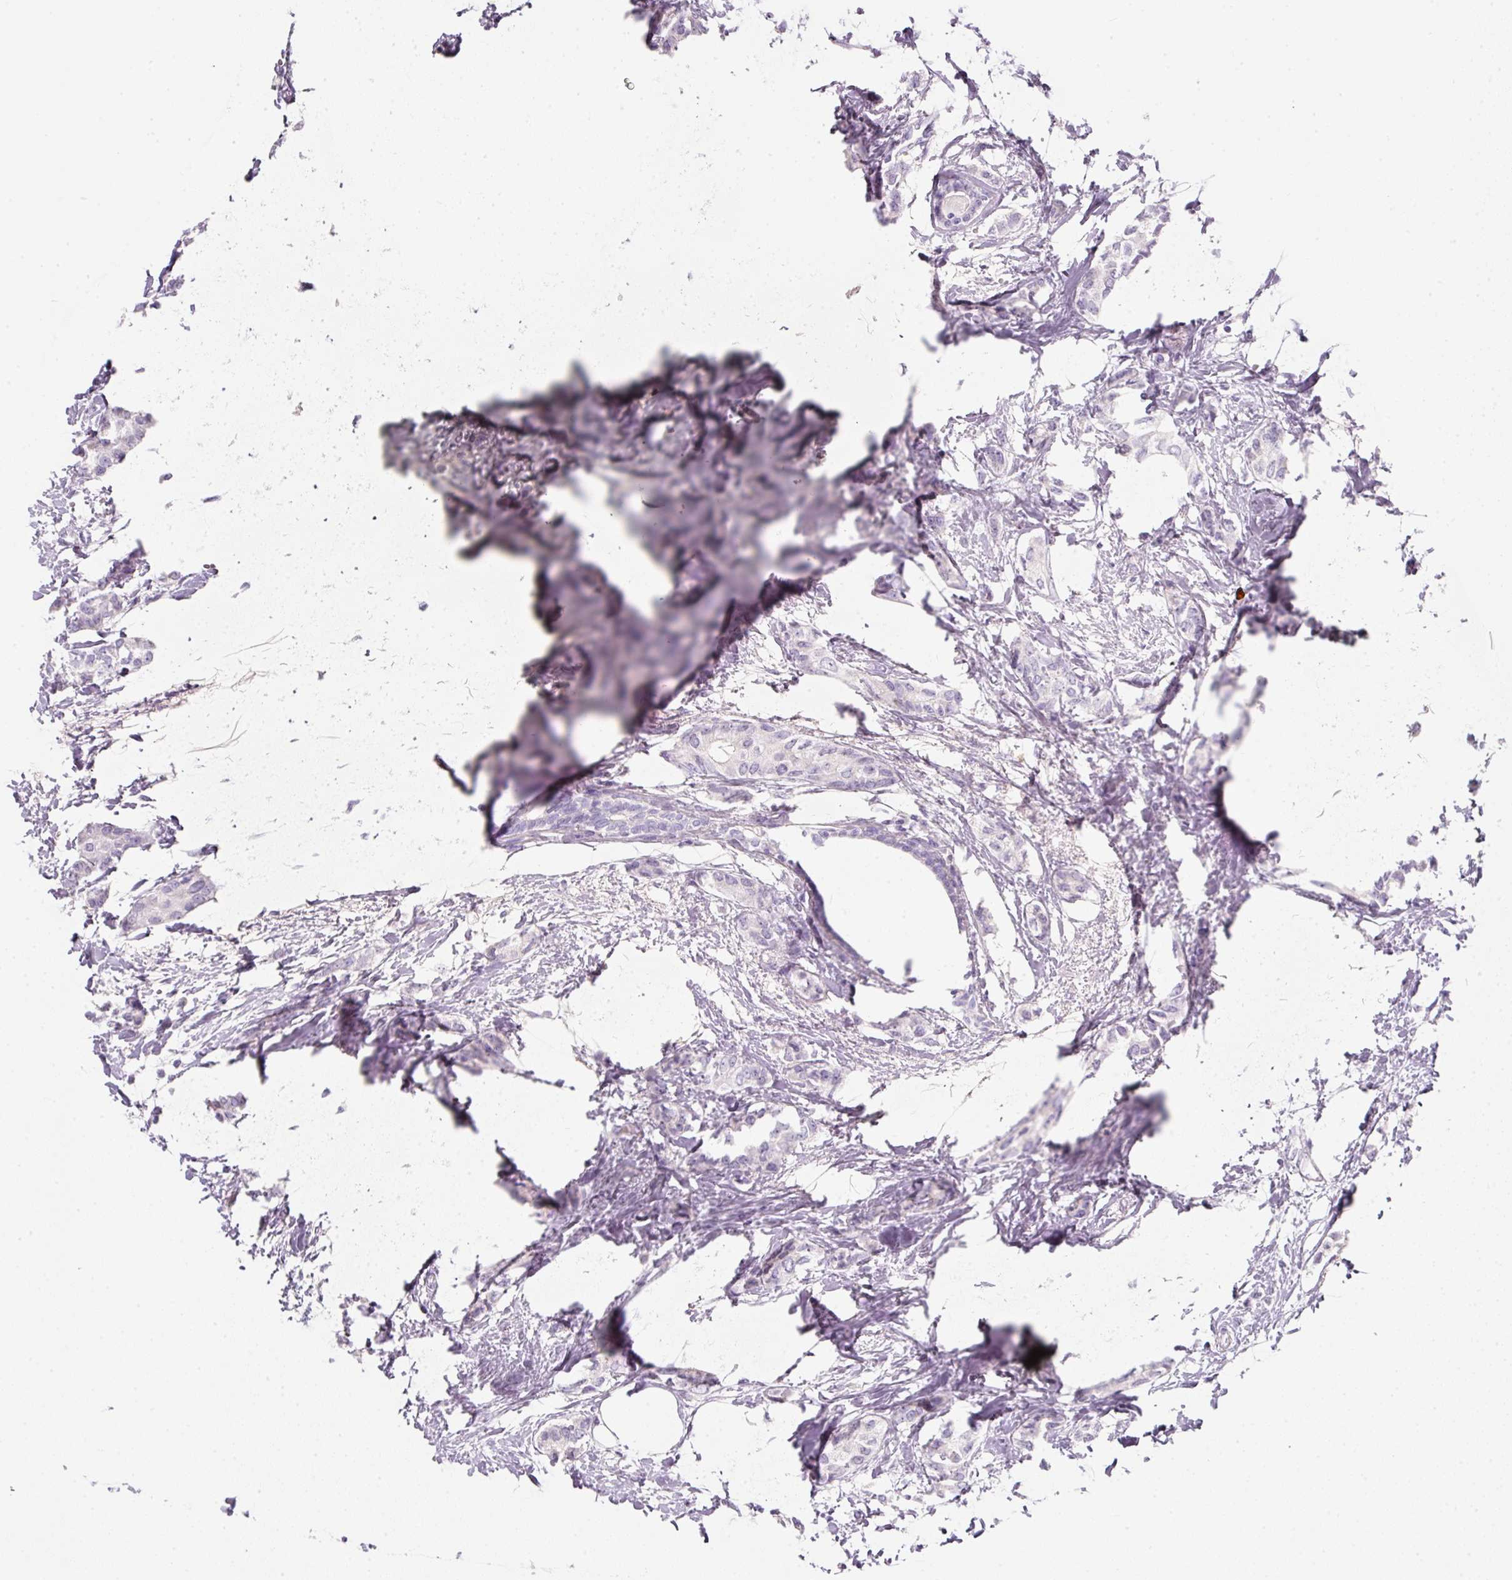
{"staining": {"intensity": "negative", "quantity": "none", "location": "none"}, "tissue": "breast cancer", "cell_type": "Tumor cells", "image_type": "cancer", "snomed": [{"axis": "morphology", "description": "Duct carcinoma"}, {"axis": "topography", "description": "Breast"}], "caption": "Immunohistochemistry micrograph of neoplastic tissue: human breast cancer (invasive ductal carcinoma) stained with DAB (3,3'-diaminobenzidine) reveals no significant protein staining in tumor cells. Brightfield microscopy of immunohistochemistry stained with DAB (brown) and hematoxylin (blue), captured at high magnification.", "gene": "SLC2A2", "patient": {"sex": "female", "age": 73}}